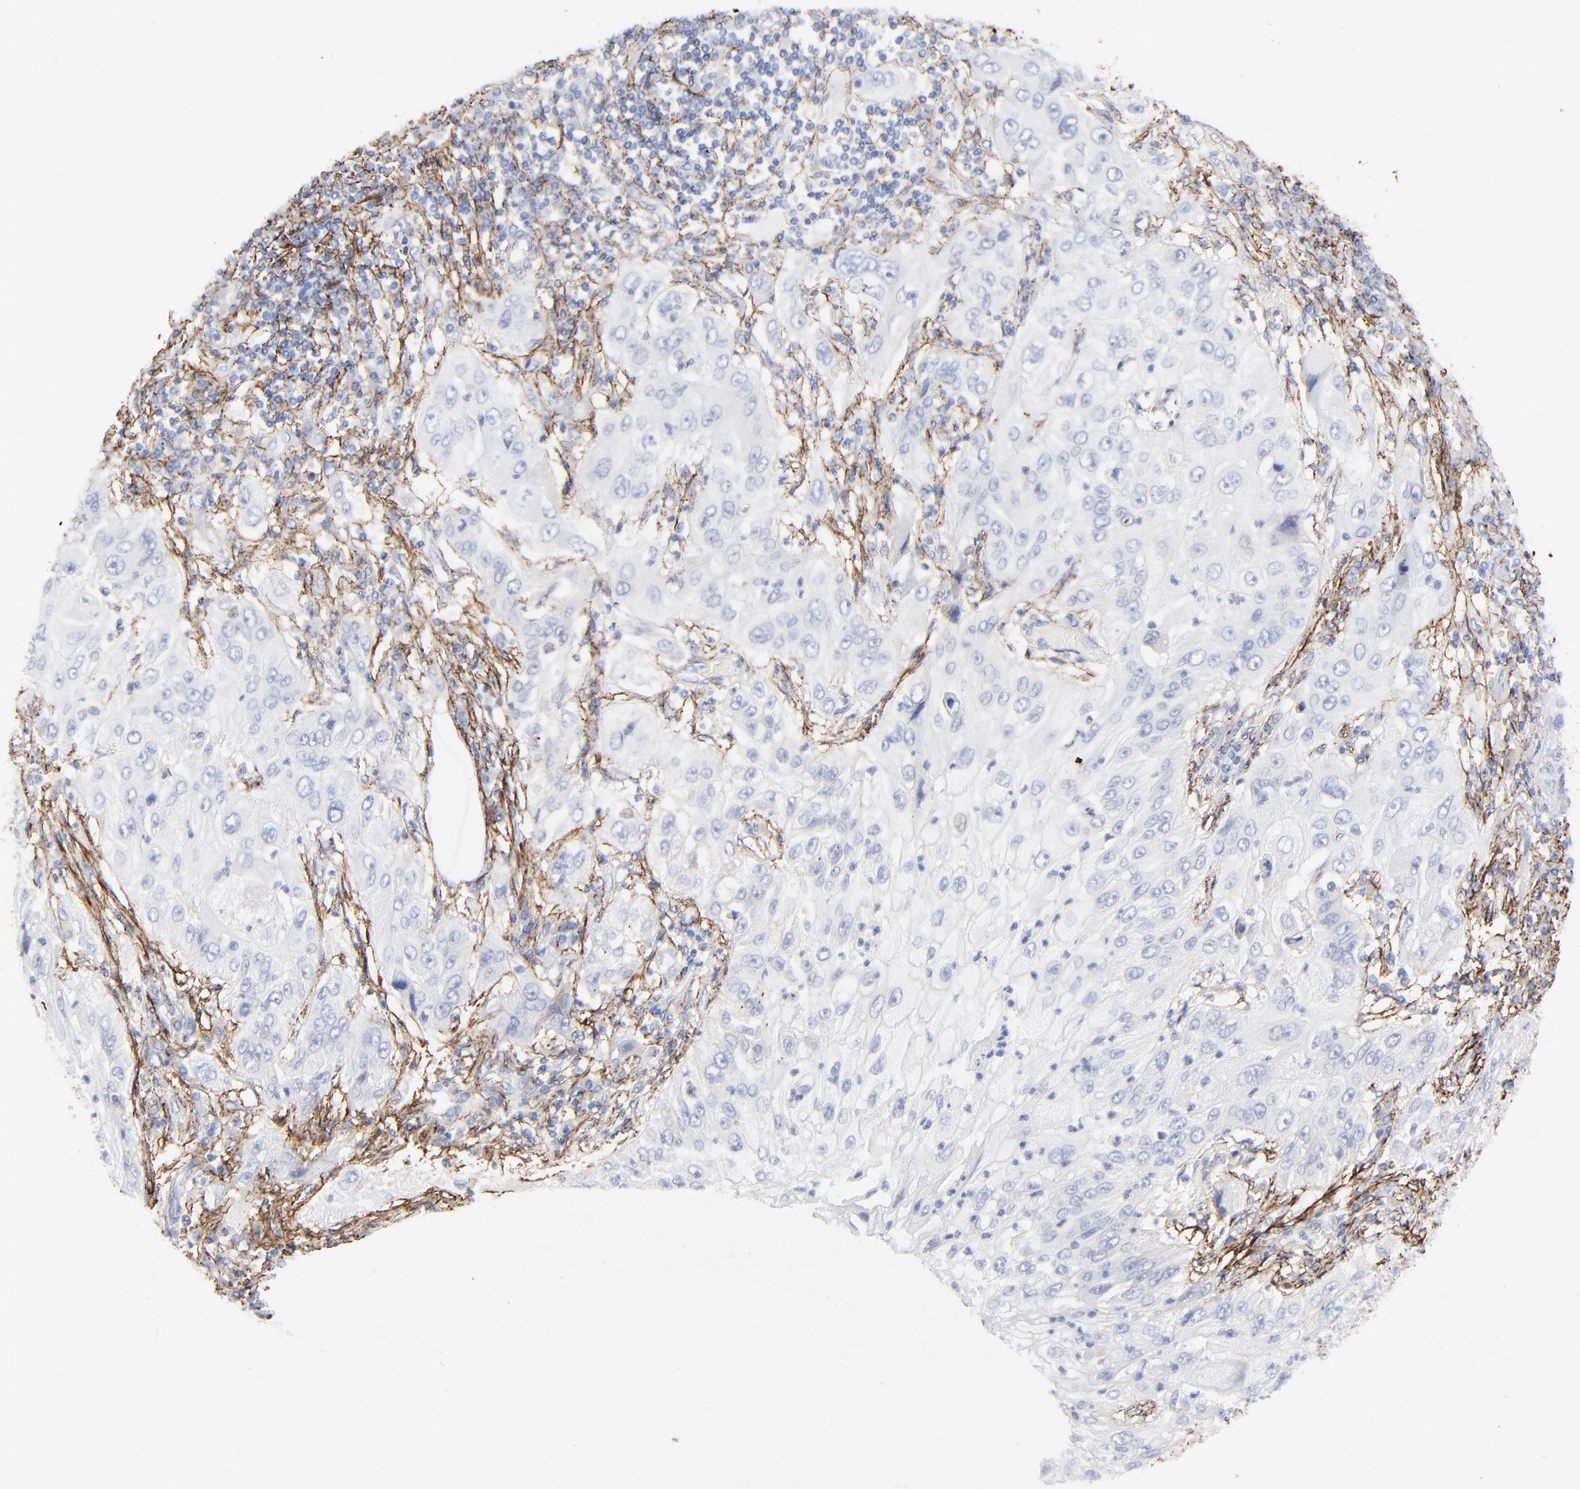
{"staining": {"intensity": "negative", "quantity": "none", "location": "none"}, "tissue": "lung cancer", "cell_type": "Tumor cells", "image_type": "cancer", "snomed": [{"axis": "morphology", "description": "Inflammation, NOS"}, {"axis": "morphology", "description": "Squamous cell carcinoma, NOS"}, {"axis": "topography", "description": "Lymph node"}, {"axis": "topography", "description": "Soft tissue"}, {"axis": "topography", "description": "Lung"}], "caption": "Histopathology image shows no significant protein staining in tumor cells of lung squamous cell carcinoma. (DAB immunohistochemistry (IHC), high magnification).", "gene": "FBLN2", "patient": {"sex": "male", "age": 66}}